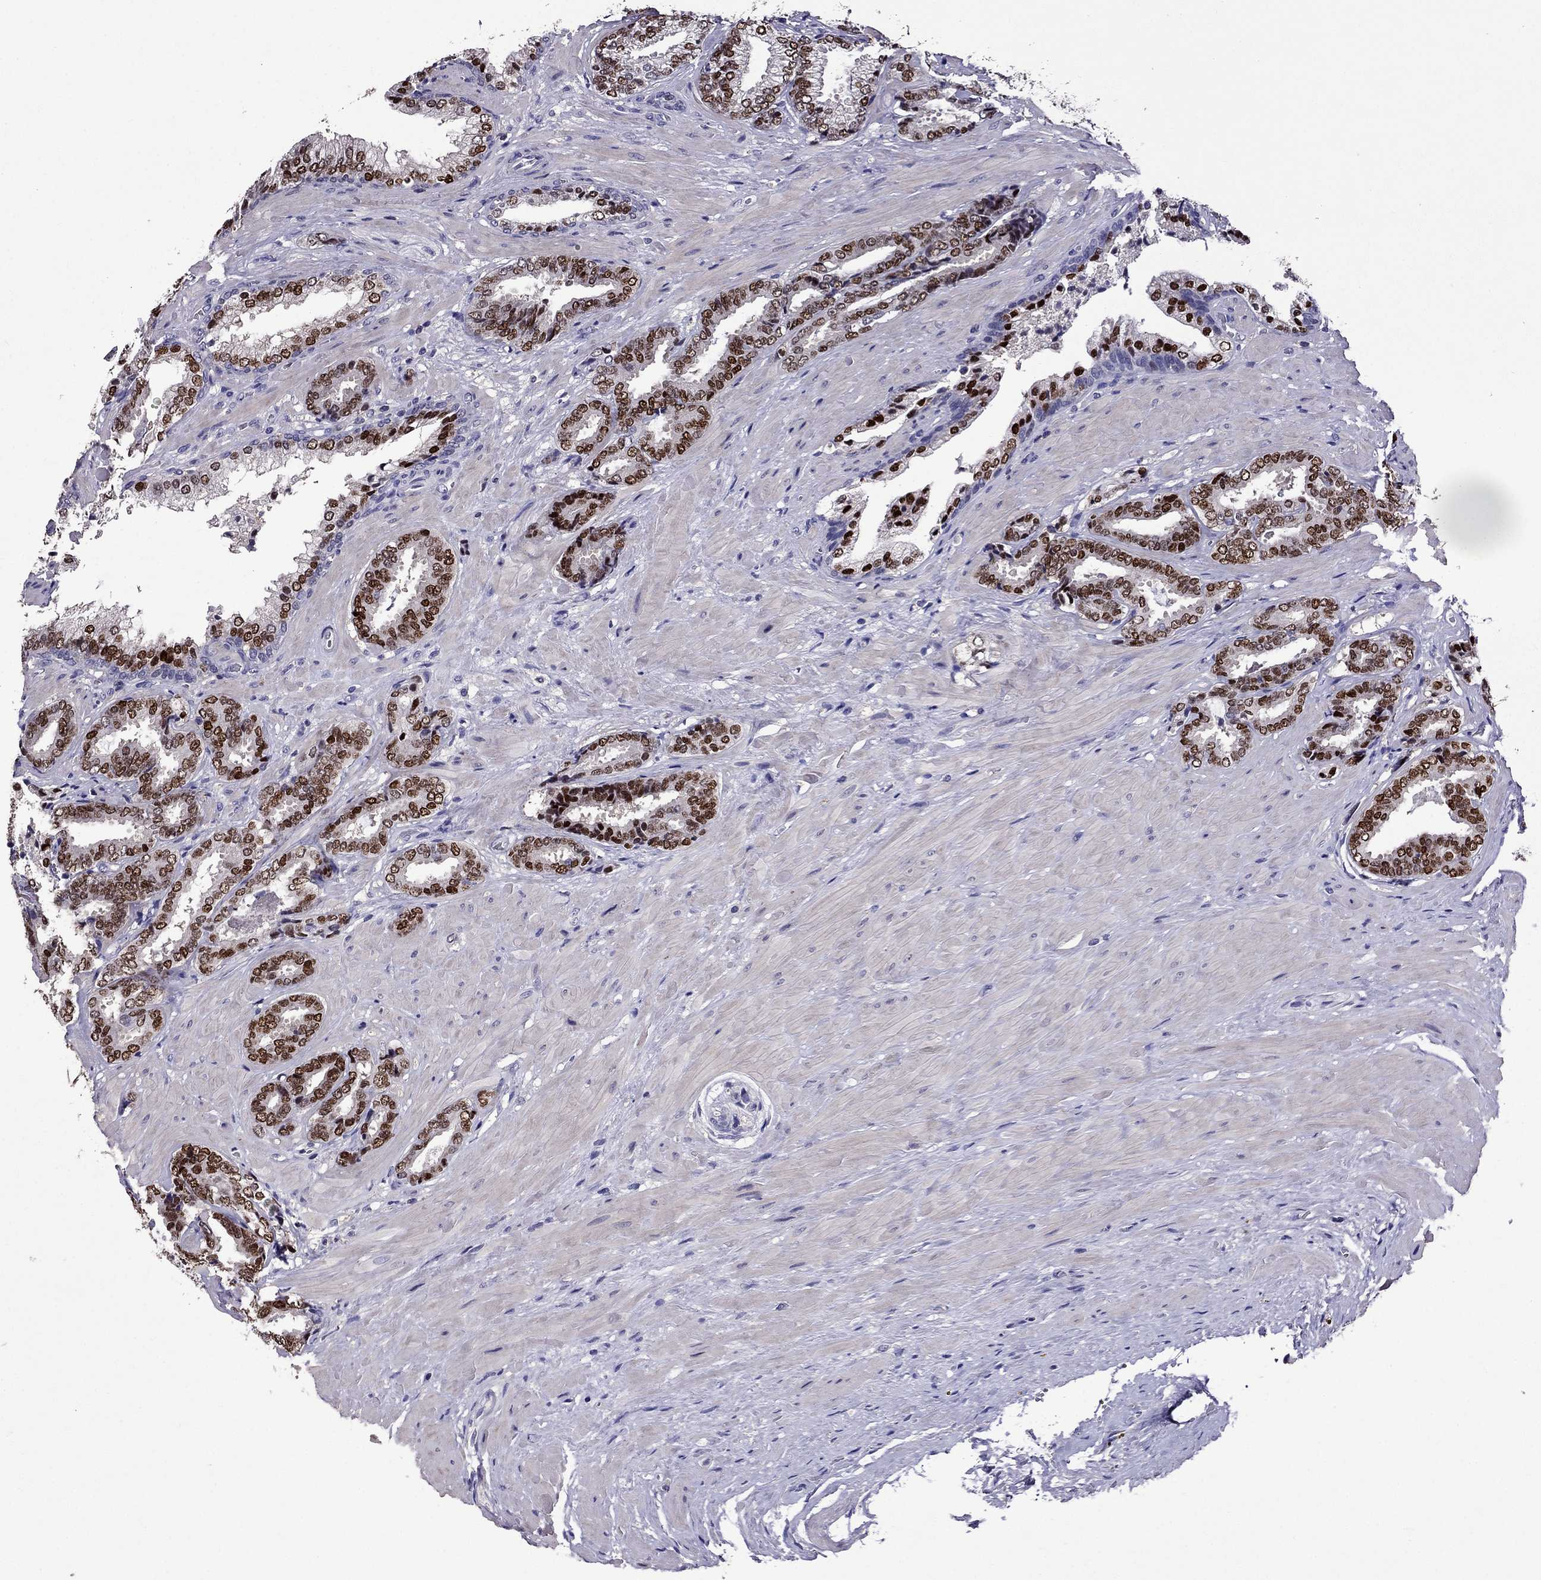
{"staining": {"intensity": "strong", "quantity": ">75%", "location": "nuclear"}, "tissue": "prostate cancer", "cell_type": "Tumor cells", "image_type": "cancer", "snomed": [{"axis": "morphology", "description": "Adenocarcinoma, Low grade"}, {"axis": "topography", "description": "Prostate"}], "caption": "Immunohistochemistry staining of prostate adenocarcinoma (low-grade), which exhibits high levels of strong nuclear positivity in approximately >75% of tumor cells indicating strong nuclear protein positivity. The staining was performed using DAB (brown) for protein detection and nuclei were counterstained in hematoxylin (blue).", "gene": "NKX3-1", "patient": {"sex": "male", "age": 61}}